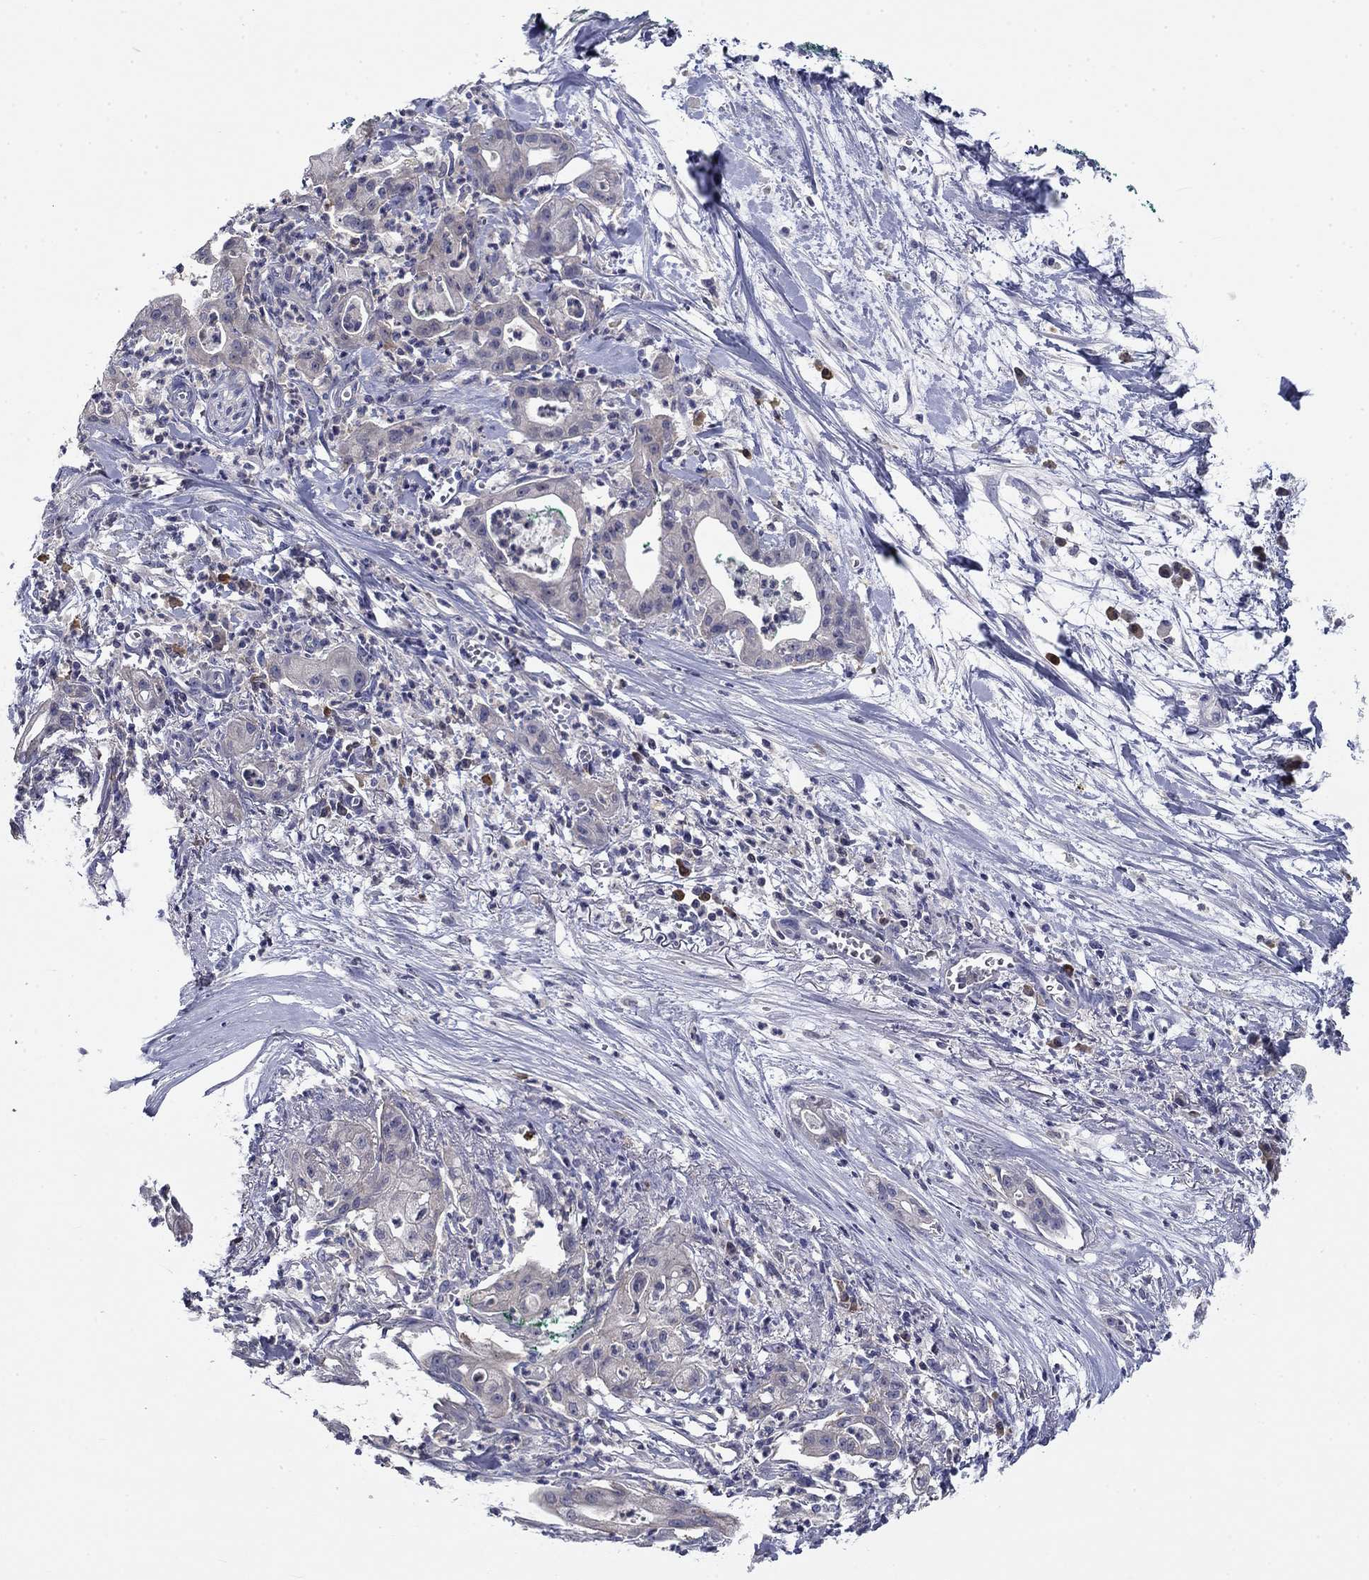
{"staining": {"intensity": "negative", "quantity": "none", "location": "none"}, "tissue": "pancreatic cancer", "cell_type": "Tumor cells", "image_type": "cancer", "snomed": [{"axis": "morphology", "description": "Normal tissue, NOS"}, {"axis": "morphology", "description": "Adenocarcinoma, NOS"}, {"axis": "topography", "description": "Lymph node"}, {"axis": "topography", "description": "Pancreas"}], "caption": "This is a image of immunohistochemistry (IHC) staining of adenocarcinoma (pancreatic), which shows no expression in tumor cells.", "gene": "POU2F2", "patient": {"sex": "female", "age": 58}}